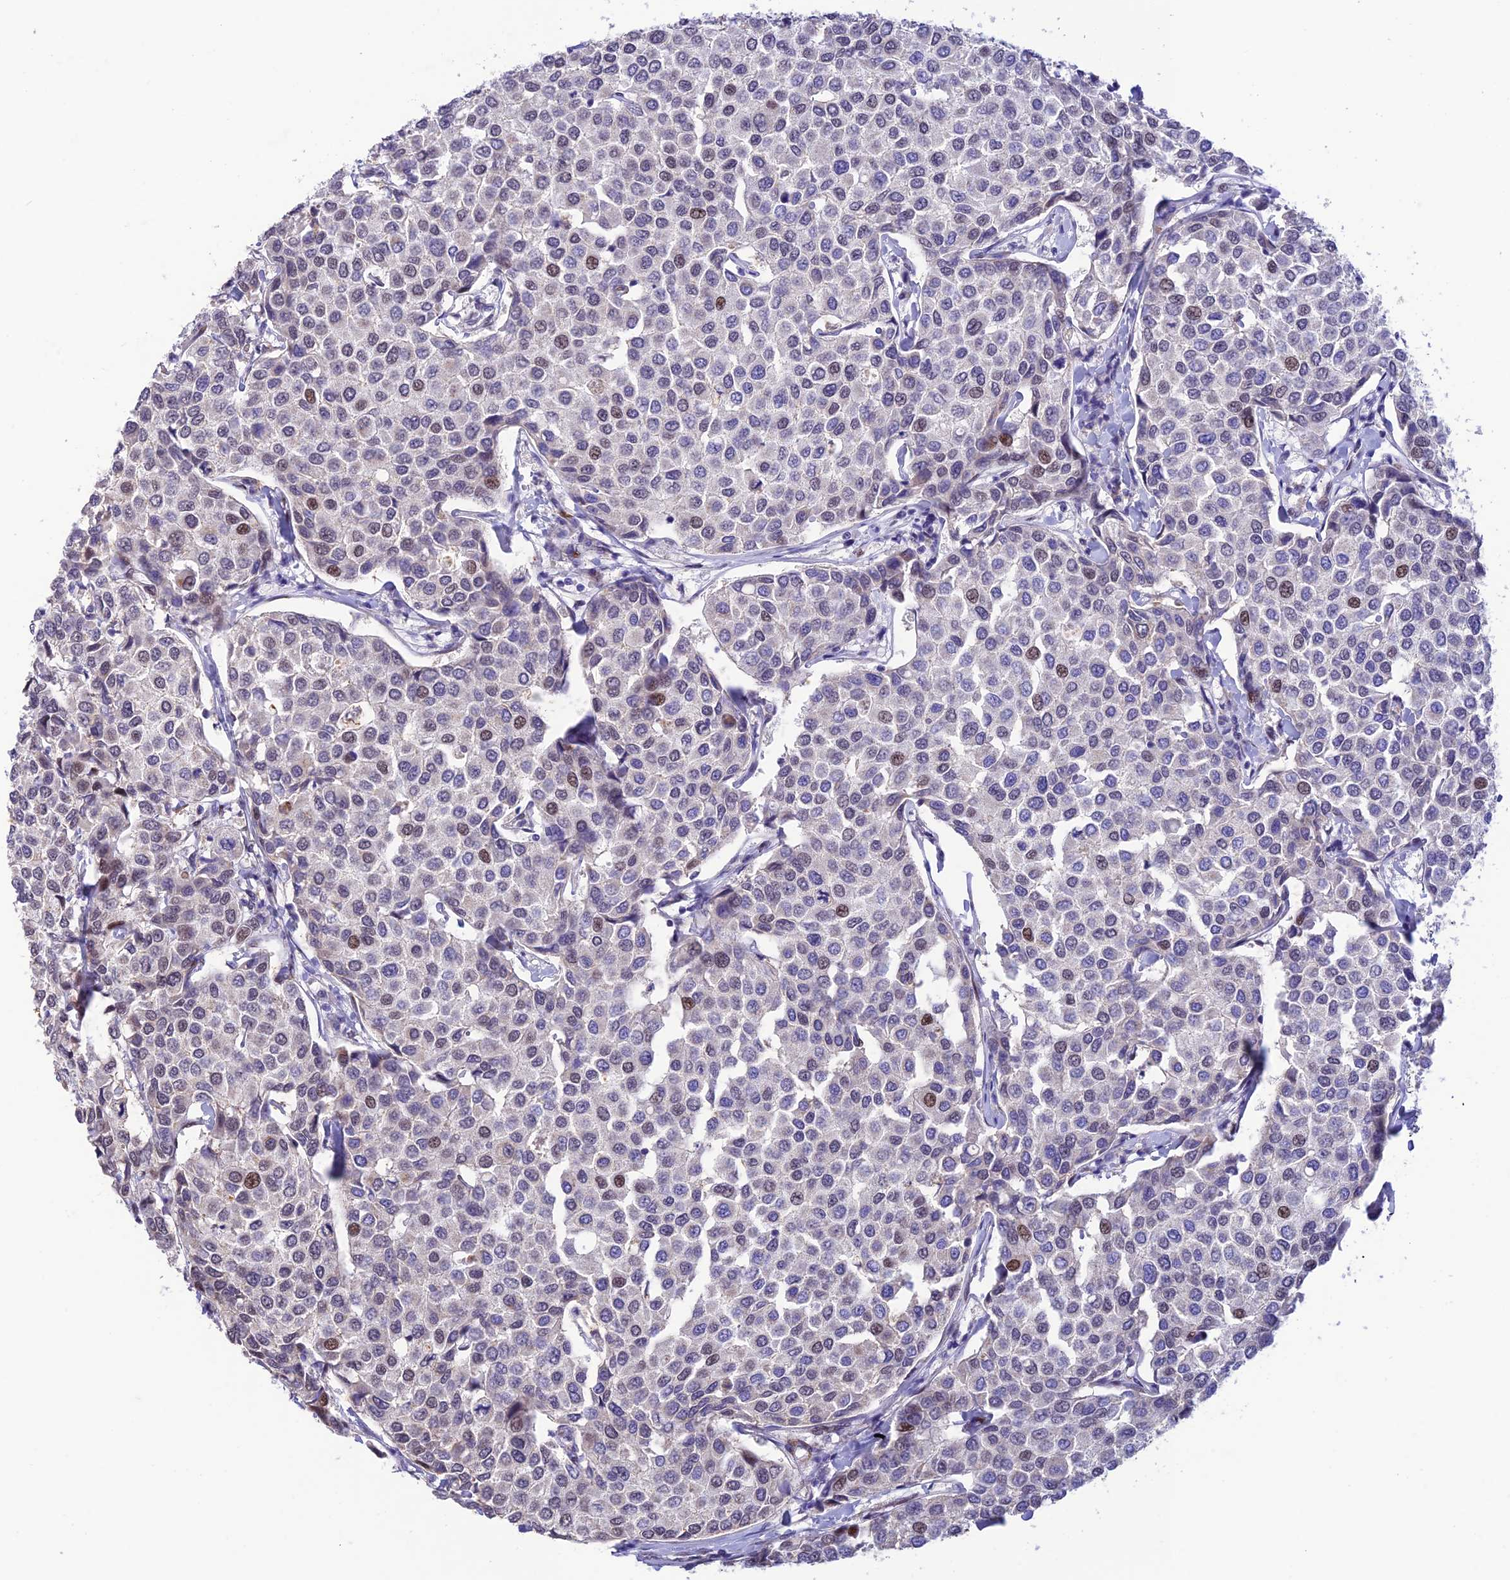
{"staining": {"intensity": "weak", "quantity": "<25%", "location": "nuclear"}, "tissue": "breast cancer", "cell_type": "Tumor cells", "image_type": "cancer", "snomed": [{"axis": "morphology", "description": "Duct carcinoma"}, {"axis": "topography", "description": "Breast"}], "caption": "DAB immunohistochemical staining of human breast cancer exhibits no significant staining in tumor cells.", "gene": "WDR55", "patient": {"sex": "female", "age": 55}}